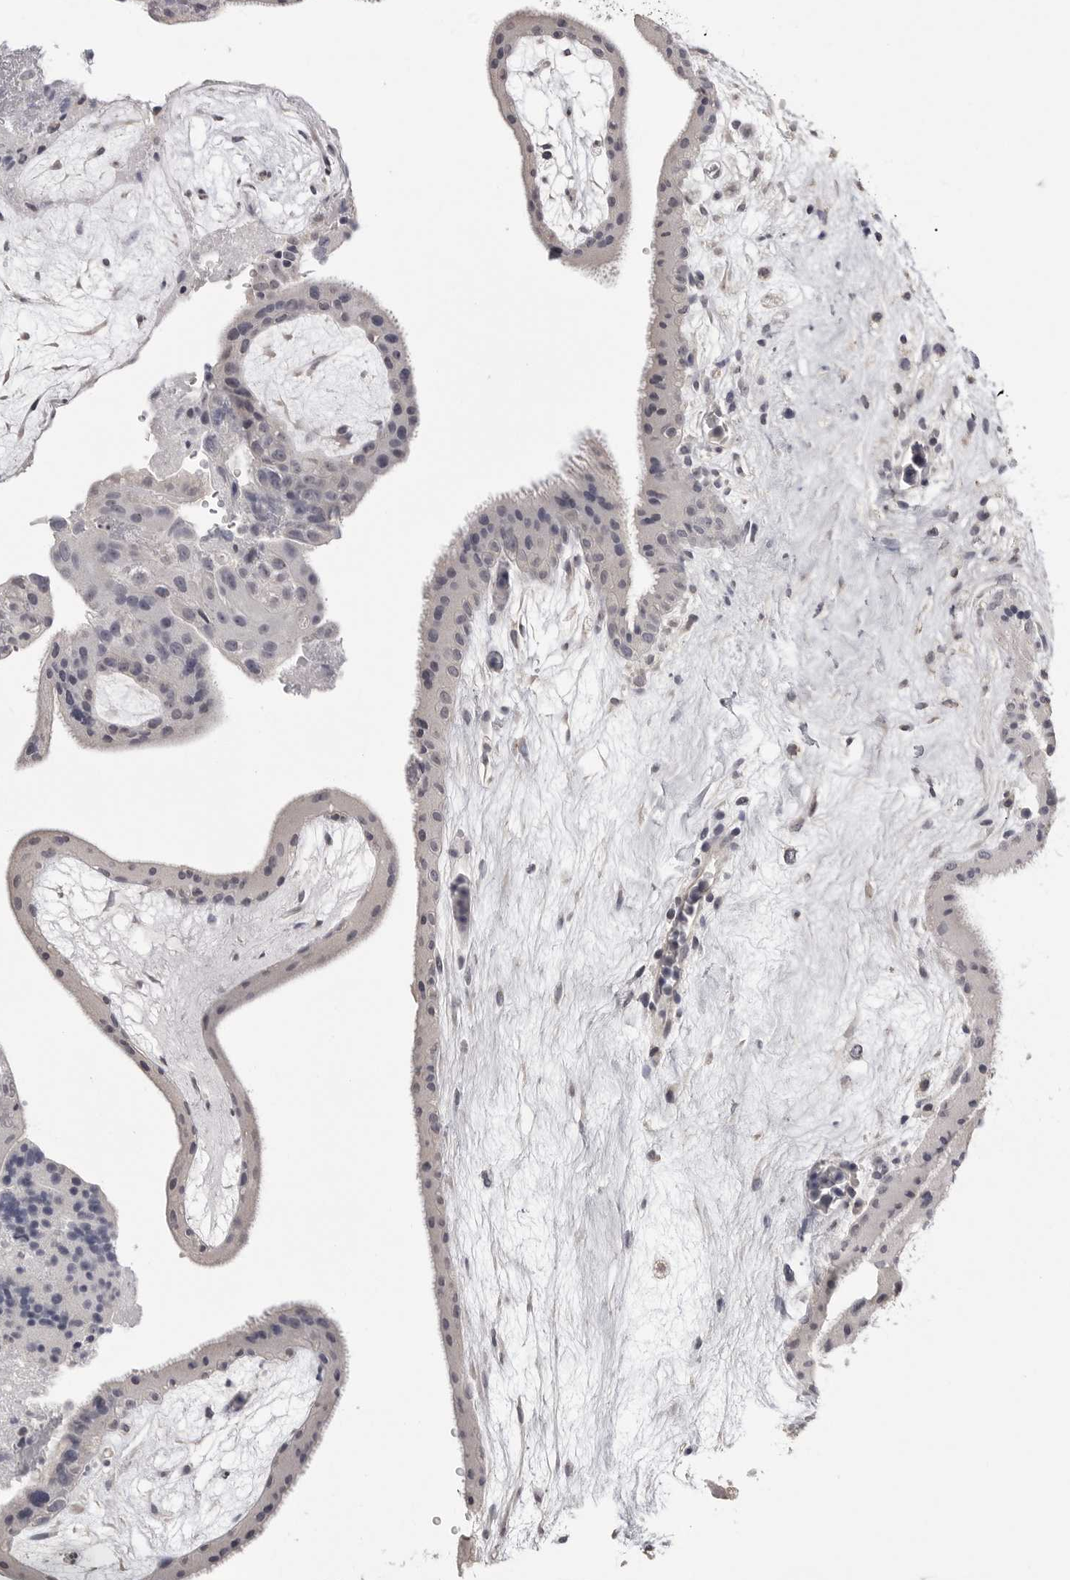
{"staining": {"intensity": "negative", "quantity": "none", "location": "none"}, "tissue": "placenta", "cell_type": "Trophoblastic cells", "image_type": "normal", "snomed": [{"axis": "morphology", "description": "Normal tissue, NOS"}, {"axis": "topography", "description": "Placenta"}], "caption": "IHC image of benign placenta: human placenta stained with DAB exhibits no significant protein expression in trophoblastic cells.", "gene": "GPN2", "patient": {"sex": "female", "age": 19}}